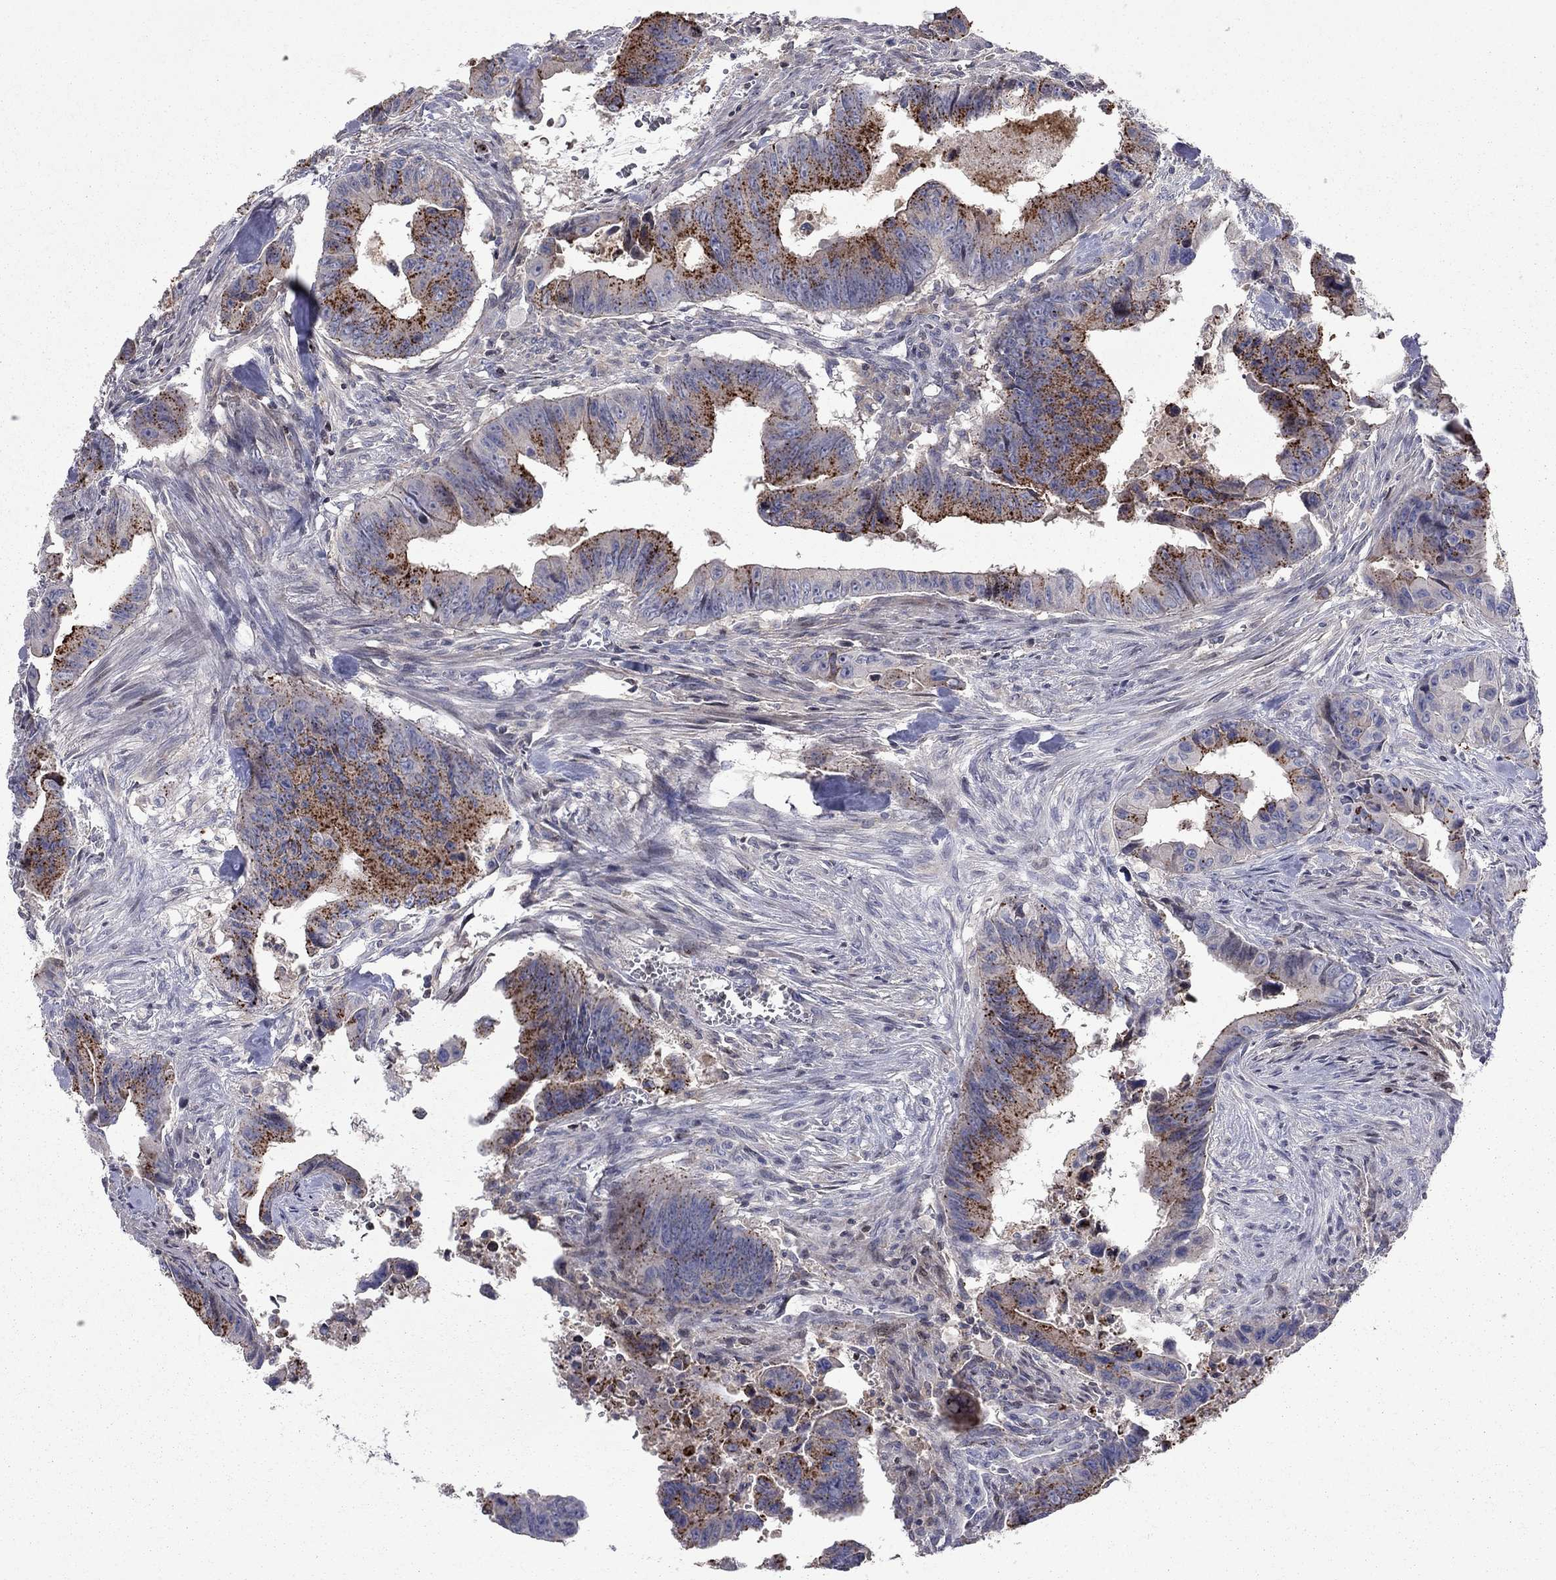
{"staining": {"intensity": "strong", "quantity": "25%-75%", "location": "cytoplasmic/membranous"}, "tissue": "colorectal cancer", "cell_type": "Tumor cells", "image_type": "cancer", "snomed": [{"axis": "morphology", "description": "Adenocarcinoma, NOS"}, {"axis": "topography", "description": "Colon"}], "caption": "Immunohistochemistry (IHC) image of neoplastic tissue: human adenocarcinoma (colorectal) stained using IHC exhibits high levels of strong protein expression localized specifically in the cytoplasmic/membranous of tumor cells, appearing as a cytoplasmic/membranous brown color.", "gene": "ERN2", "patient": {"sex": "female", "age": 87}}